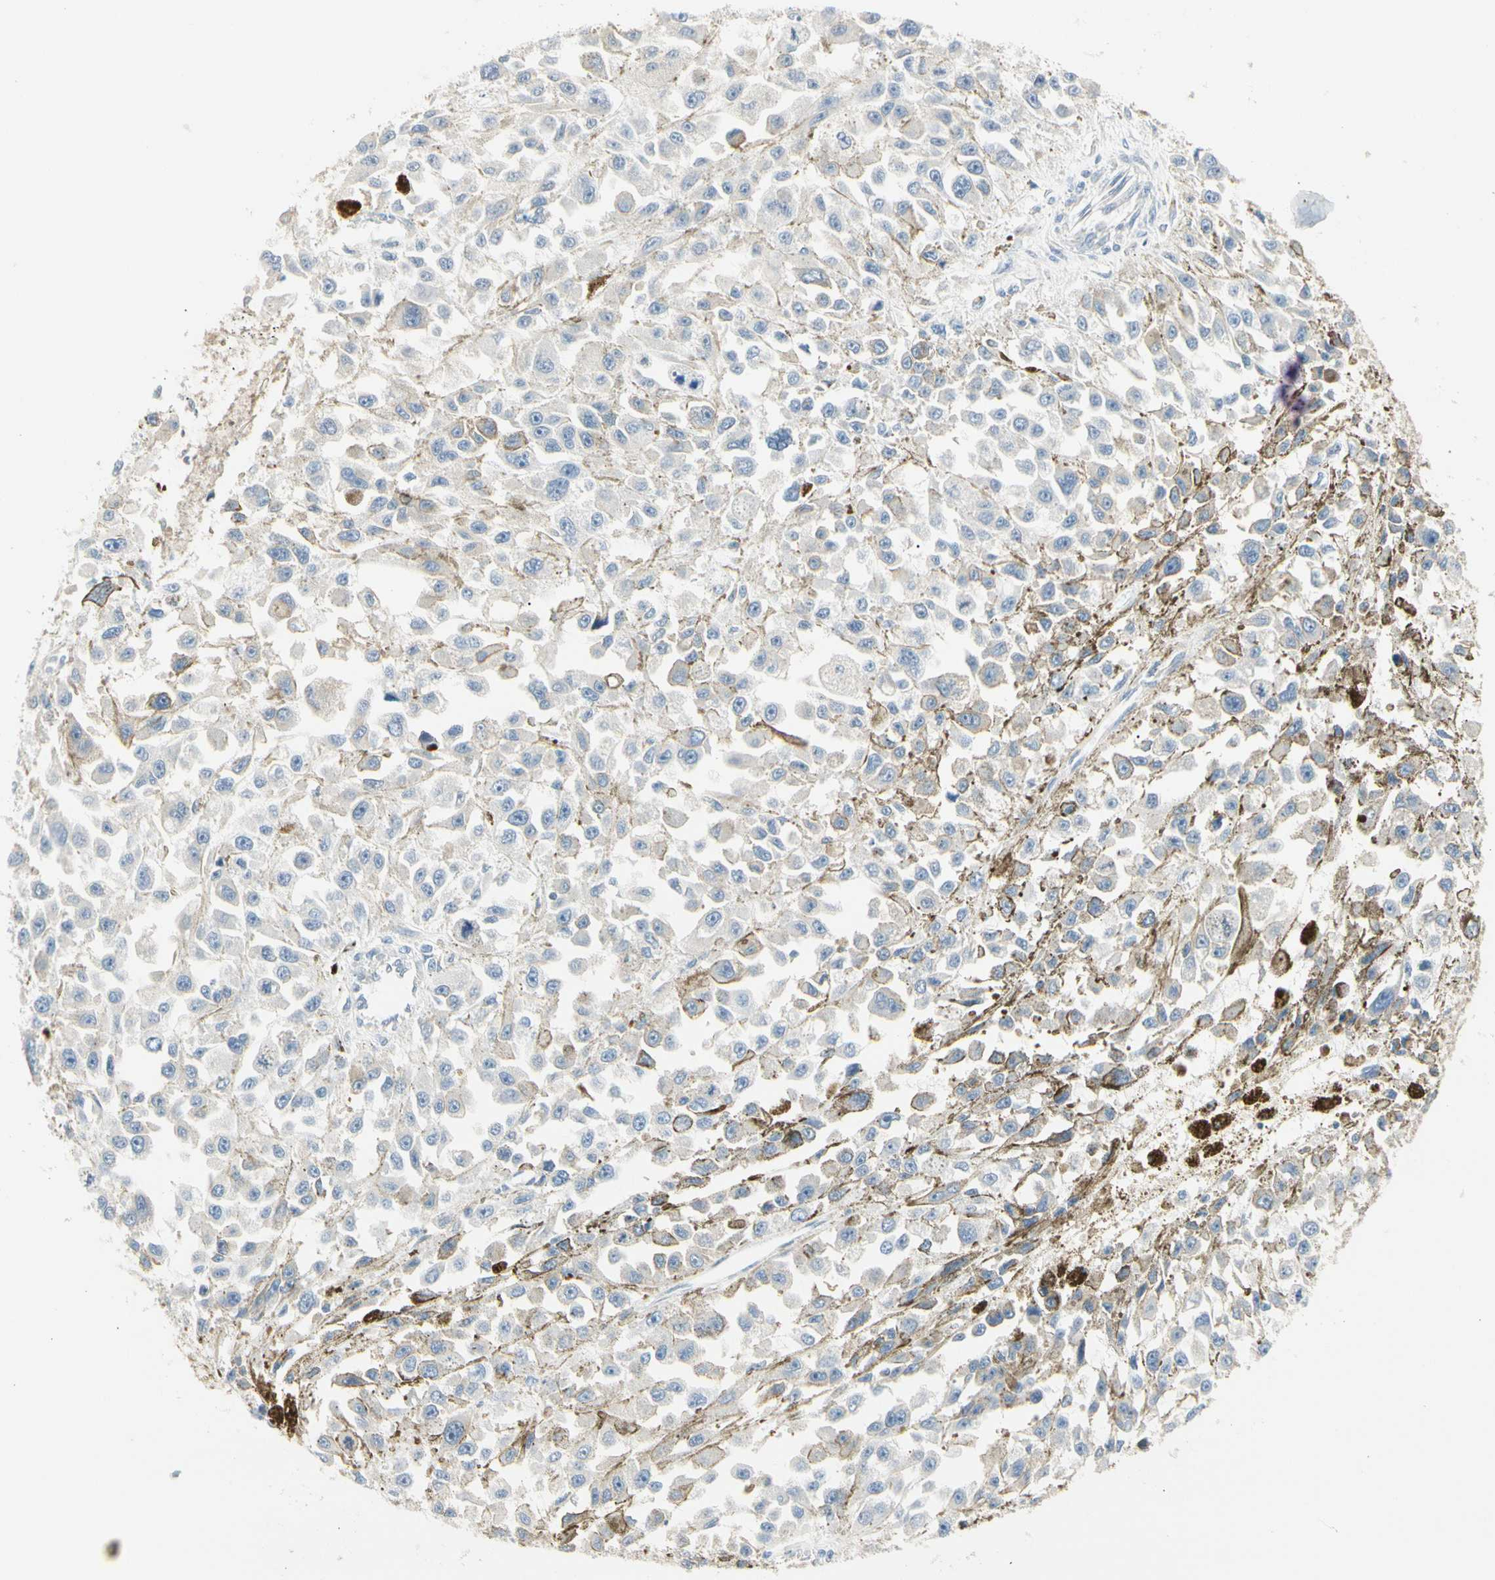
{"staining": {"intensity": "negative", "quantity": "none", "location": "none"}, "tissue": "melanoma", "cell_type": "Tumor cells", "image_type": "cancer", "snomed": [{"axis": "morphology", "description": "Malignant melanoma, Metastatic site"}, {"axis": "topography", "description": "Lymph node"}], "caption": "Immunohistochemistry (IHC) of malignant melanoma (metastatic site) demonstrates no expression in tumor cells. Brightfield microscopy of immunohistochemistry stained with DAB (brown) and hematoxylin (blue), captured at high magnification.", "gene": "NFKB2", "patient": {"sex": "male", "age": 59}}